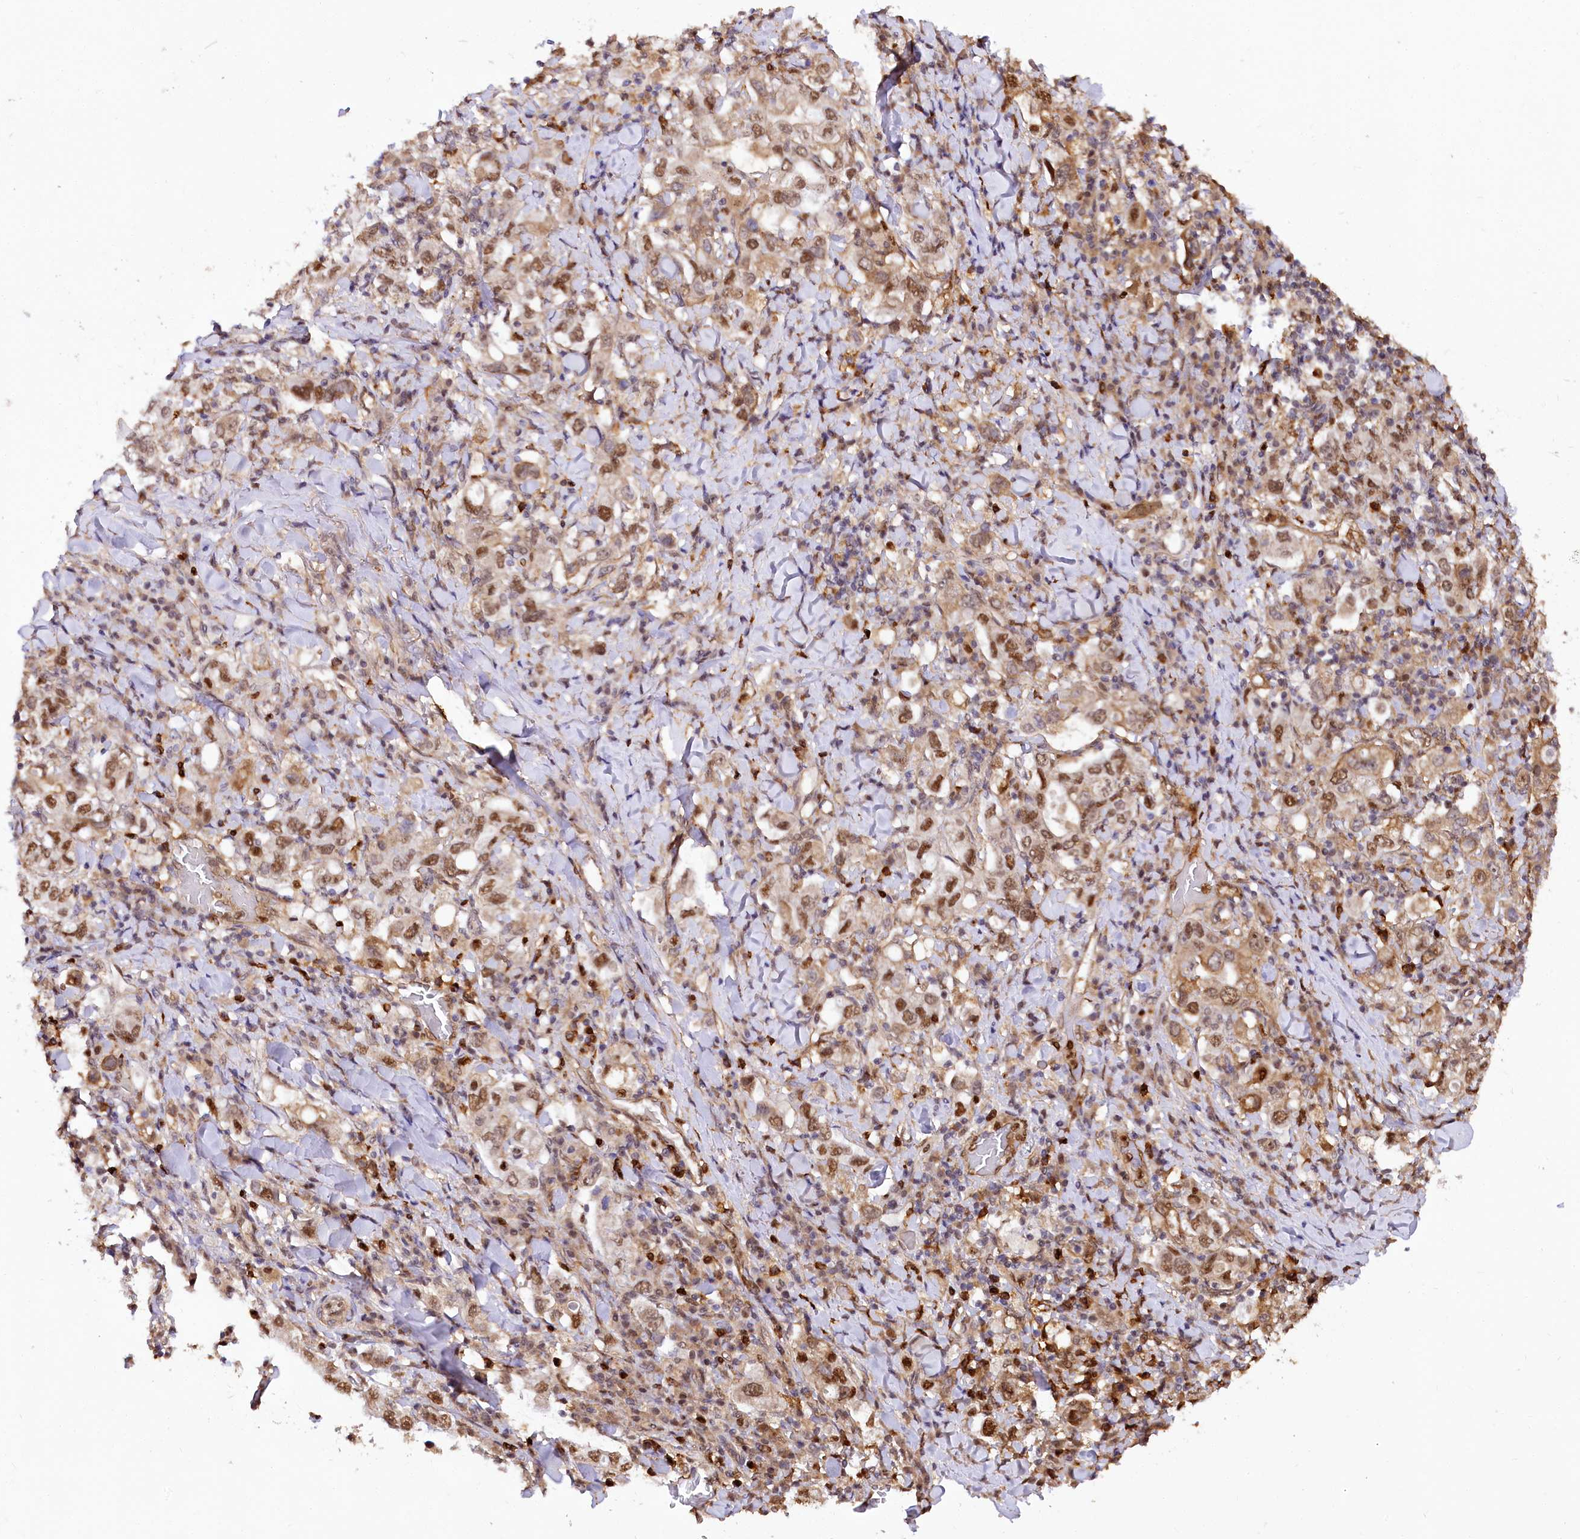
{"staining": {"intensity": "moderate", "quantity": ">75%", "location": "nuclear"}, "tissue": "stomach cancer", "cell_type": "Tumor cells", "image_type": "cancer", "snomed": [{"axis": "morphology", "description": "Adenocarcinoma, NOS"}, {"axis": "topography", "description": "Stomach, upper"}], "caption": "Stomach adenocarcinoma was stained to show a protein in brown. There is medium levels of moderate nuclear staining in about >75% of tumor cells. (IHC, brightfield microscopy, high magnification).", "gene": "GNL3L", "patient": {"sex": "male", "age": 62}}